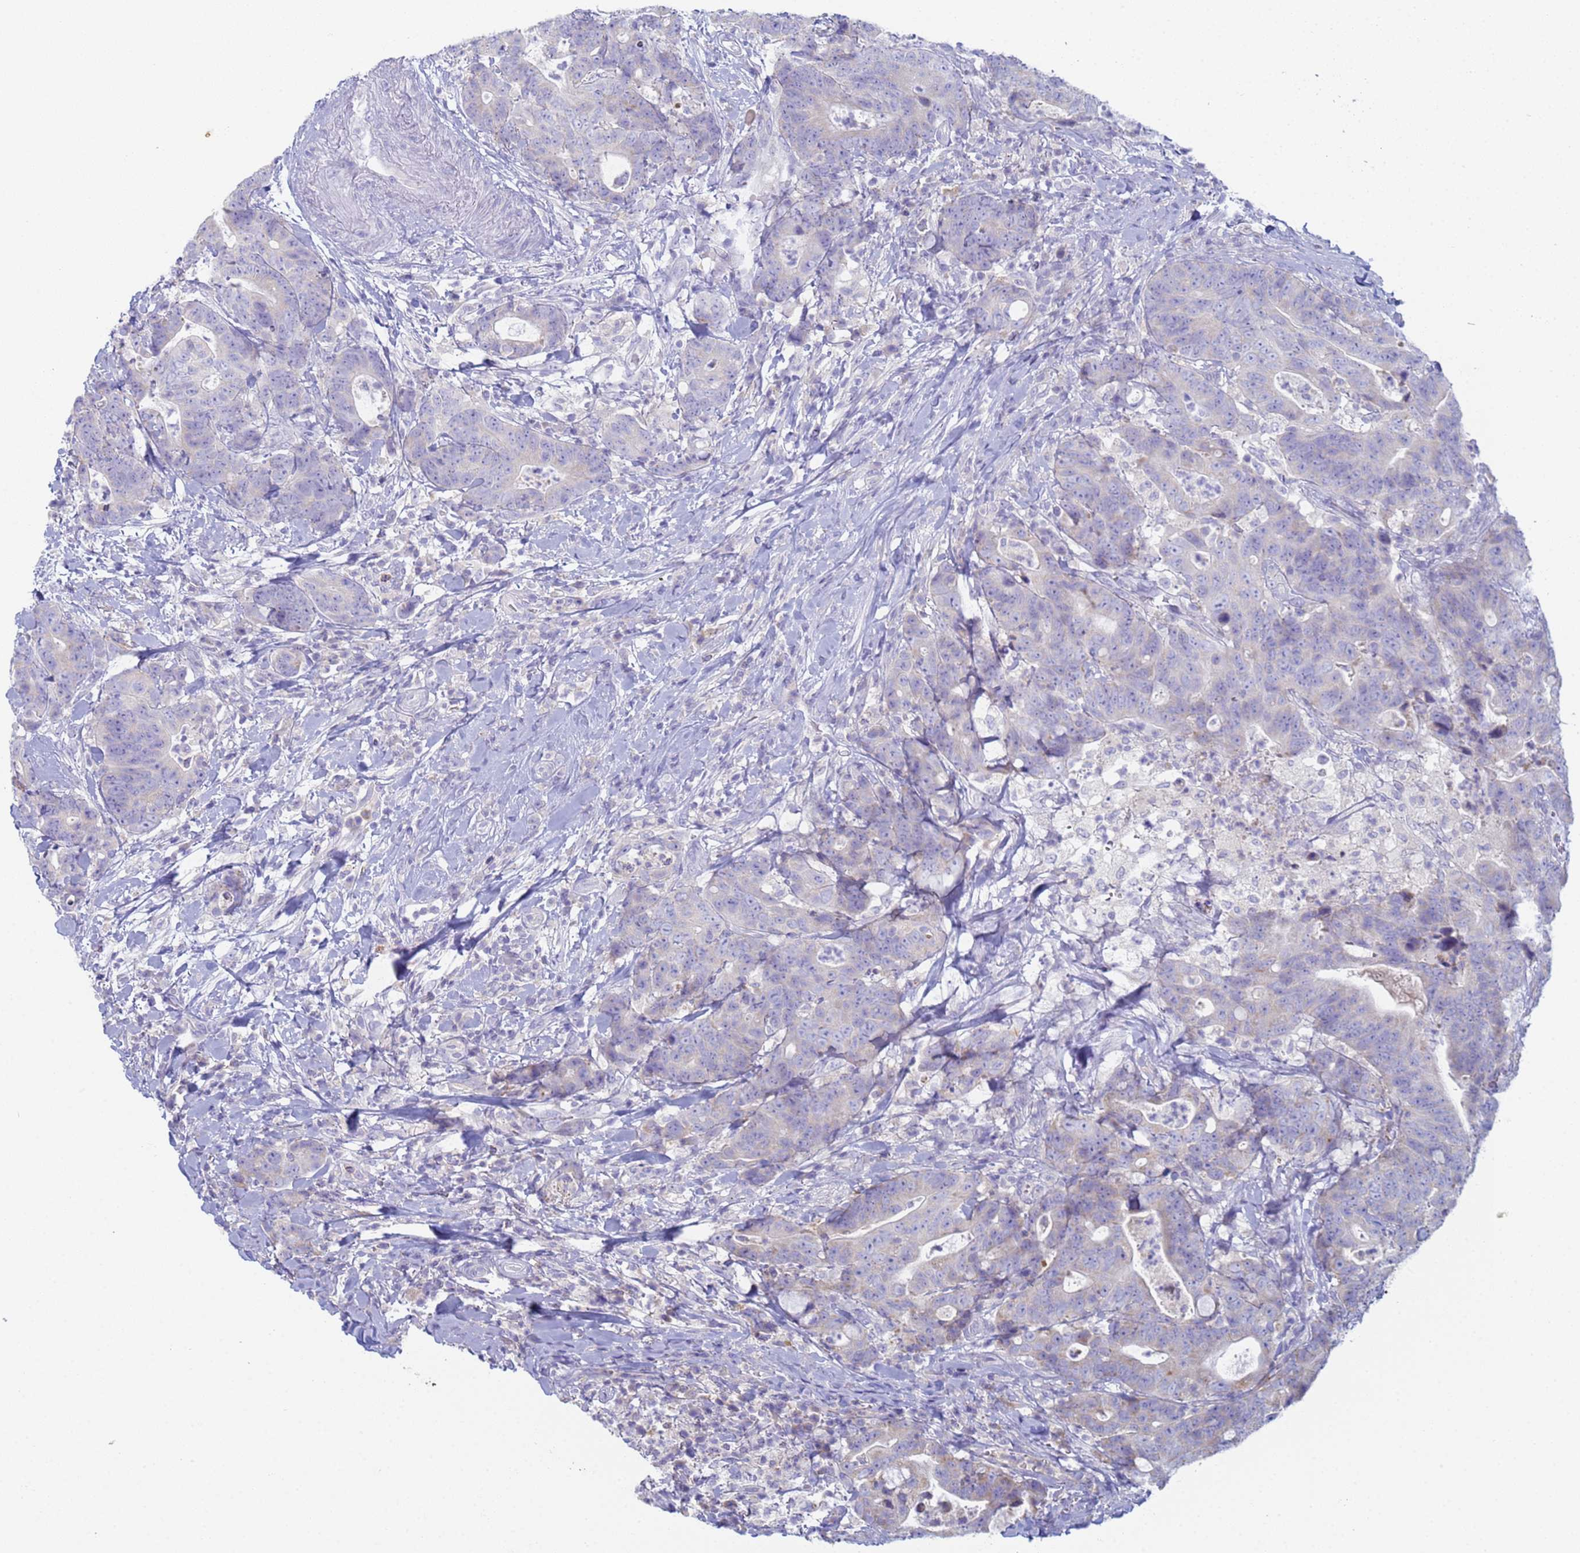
{"staining": {"intensity": "weak", "quantity": "<25%", "location": "cytoplasmic/membranous"}, "tissue": "colorectal cancer", "cell_type": "Tumor cells", "image_type": "cancer", "snomed": [{"axis": "morphology", "description": "Adenocarcinoma, NOS"}, {"axis": "topography", "description": "Colon"}], "caption": "High power microscopy photomicrograph of an immunohistochemistry (IHC) image of colorectal cancer, revealing no significant positivity in tumor cells.", "gene": "CR1", "patient": {"sex": "female", "age": 82}}